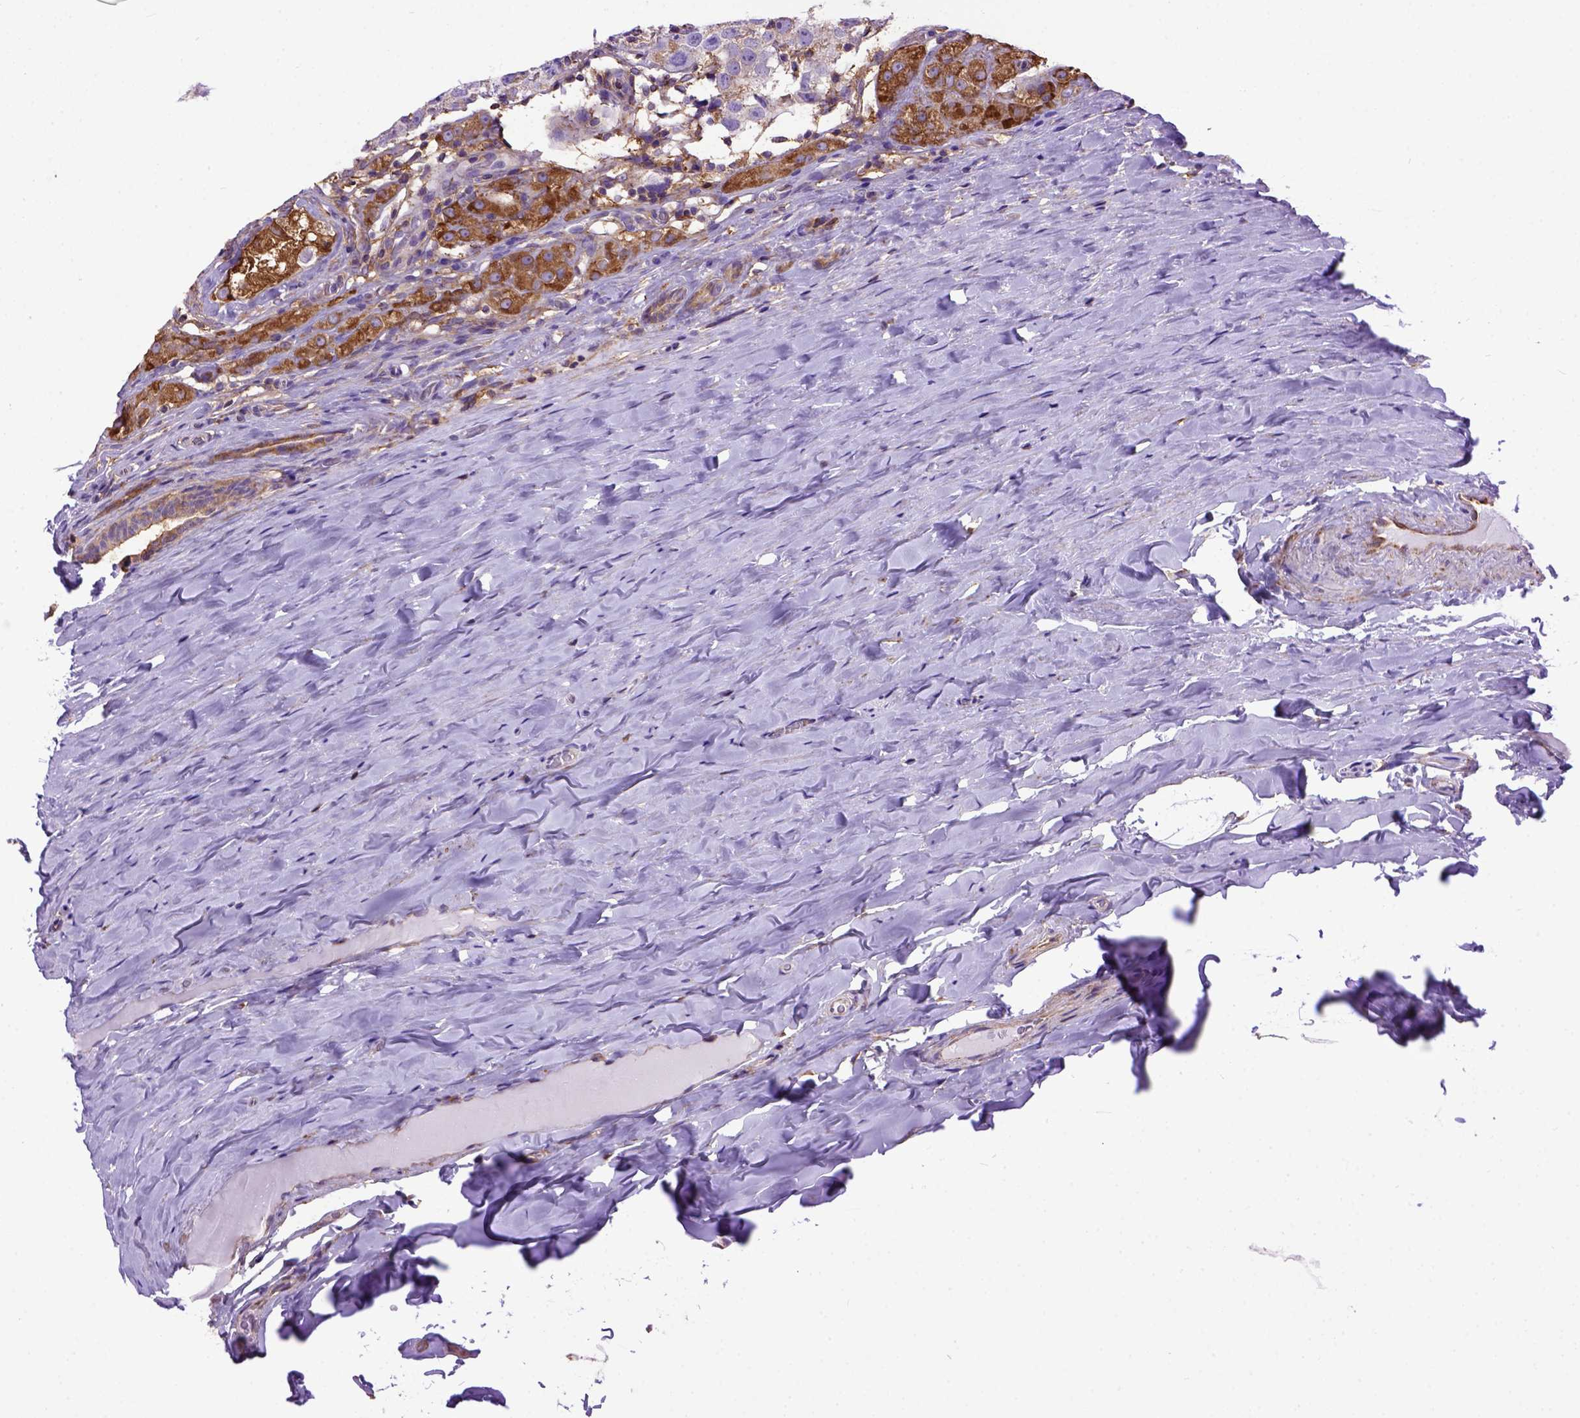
{"staining": {"intensity": "moderate", "quantity": "<25%", "location": "cytoplasmic/membranous"}, "tissue": "testis cancer", "cell_type": "Tumor cells", "image_type": "cancer", "snomed": [{"axis": "morphology", "description": "Seminoma, NOS"}, {"axis": "topography", "description": "Testis"}], "caption": "Protein analysis of testis cancer (seminoma) tissue demonstrates moderate cytoplasmic/membranous positivity in approximately <25% of tumor cells.", "gene": "MVP", "patient": {"sex": "male", "age": 34}}